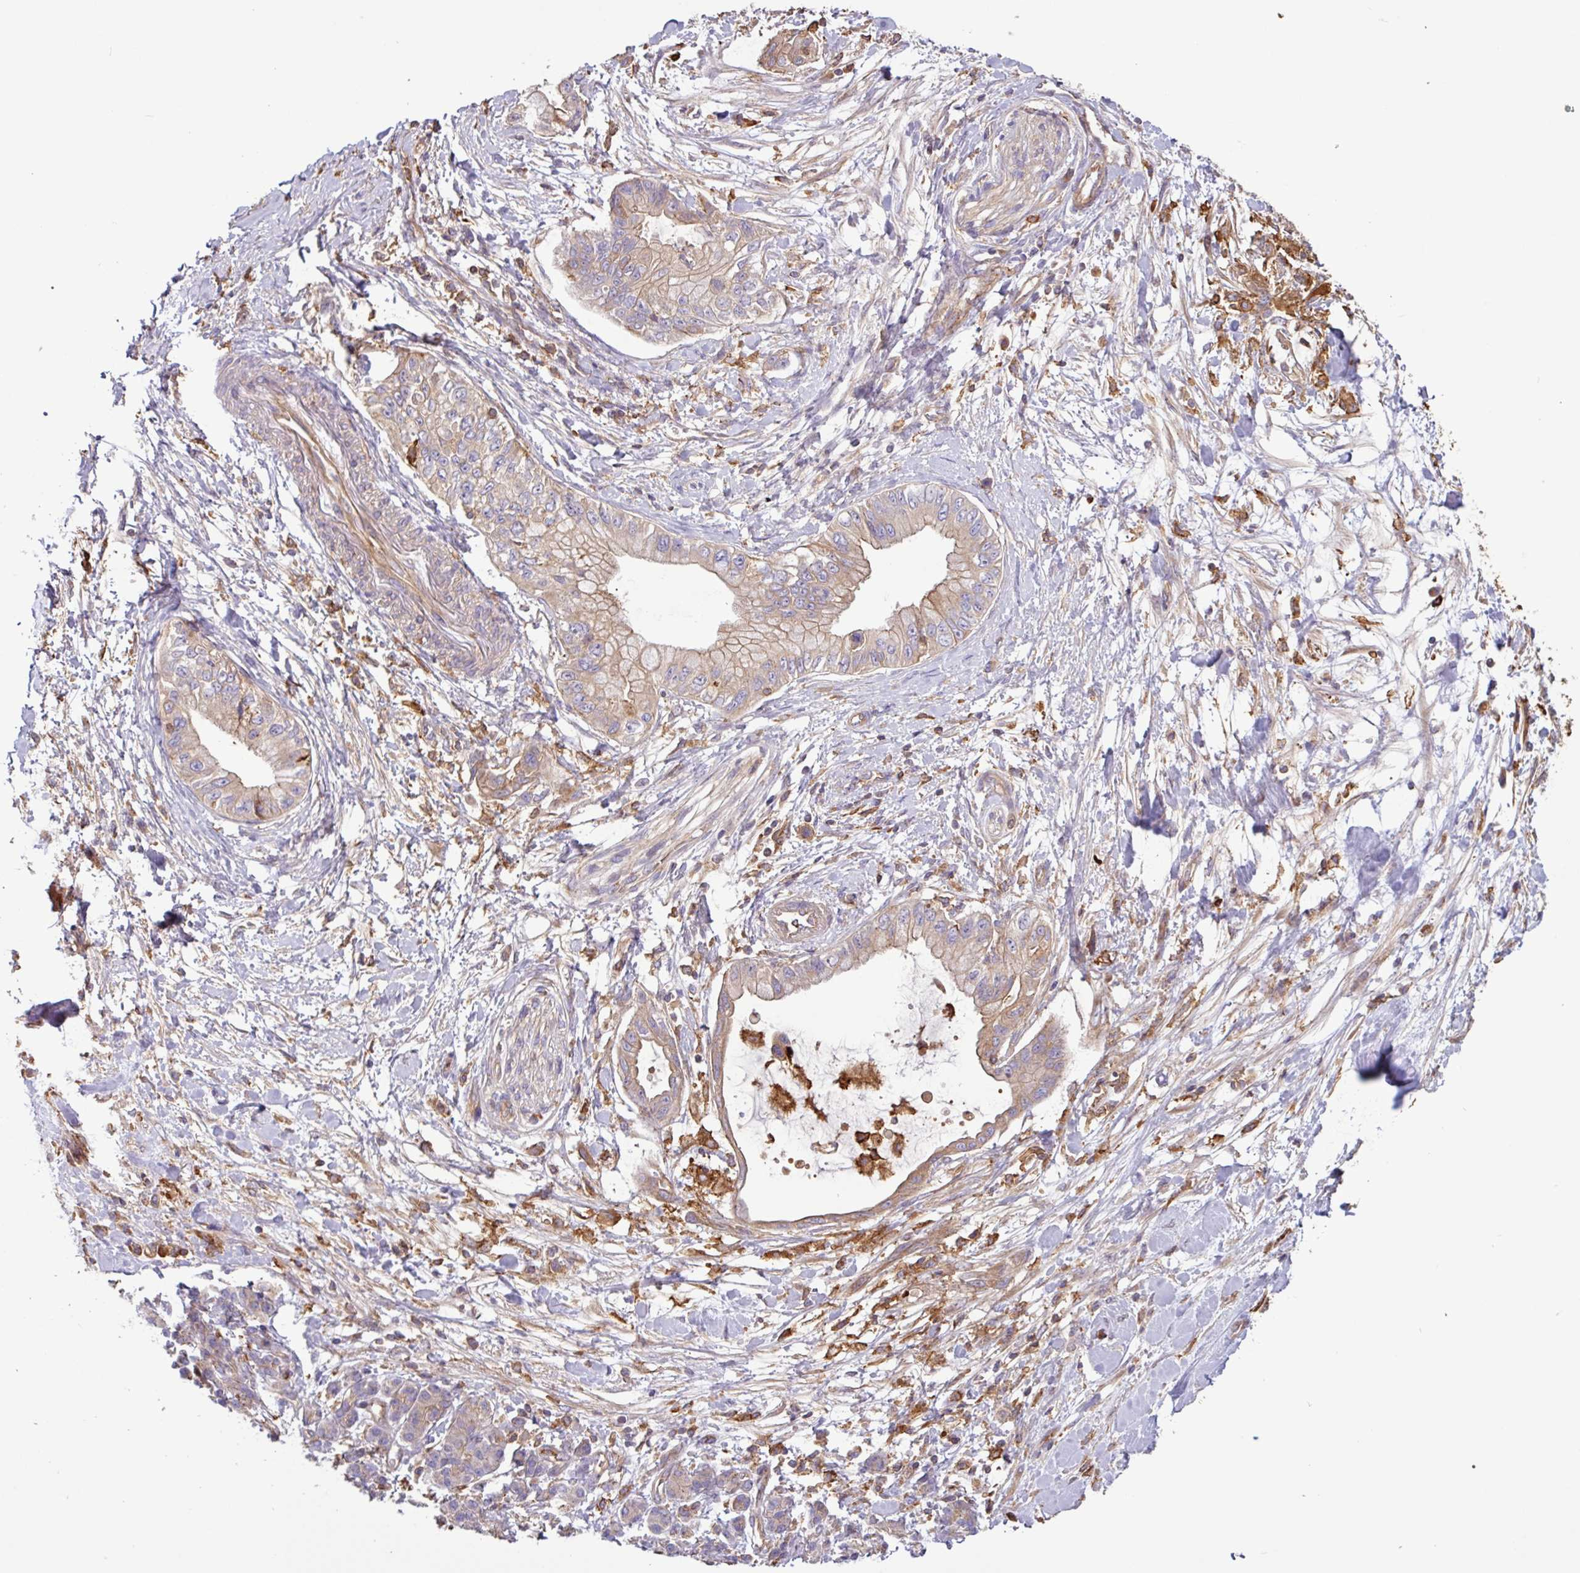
{"staining": {"intensity": "weak", "quantity": "25%-75%", "location": "cytoplasmic/membranous"}, "tissue": "pancreatic cancer", "cell_type": "Tumor cells", "image_type": "cancer", "snomed": [{"axis": "morphology", "description": "Adenocarcinoma, NOS"}, {"axis": "topography", "description": "Pancreas"}], "caption": "Protein expression analysis of pancreatic cancer shows weak cytoplasmic/membranous positivity in about 25%-75% of tumor cells.", "gene": "ACTR3", "patient": {"sex": "male", "age": 48}}